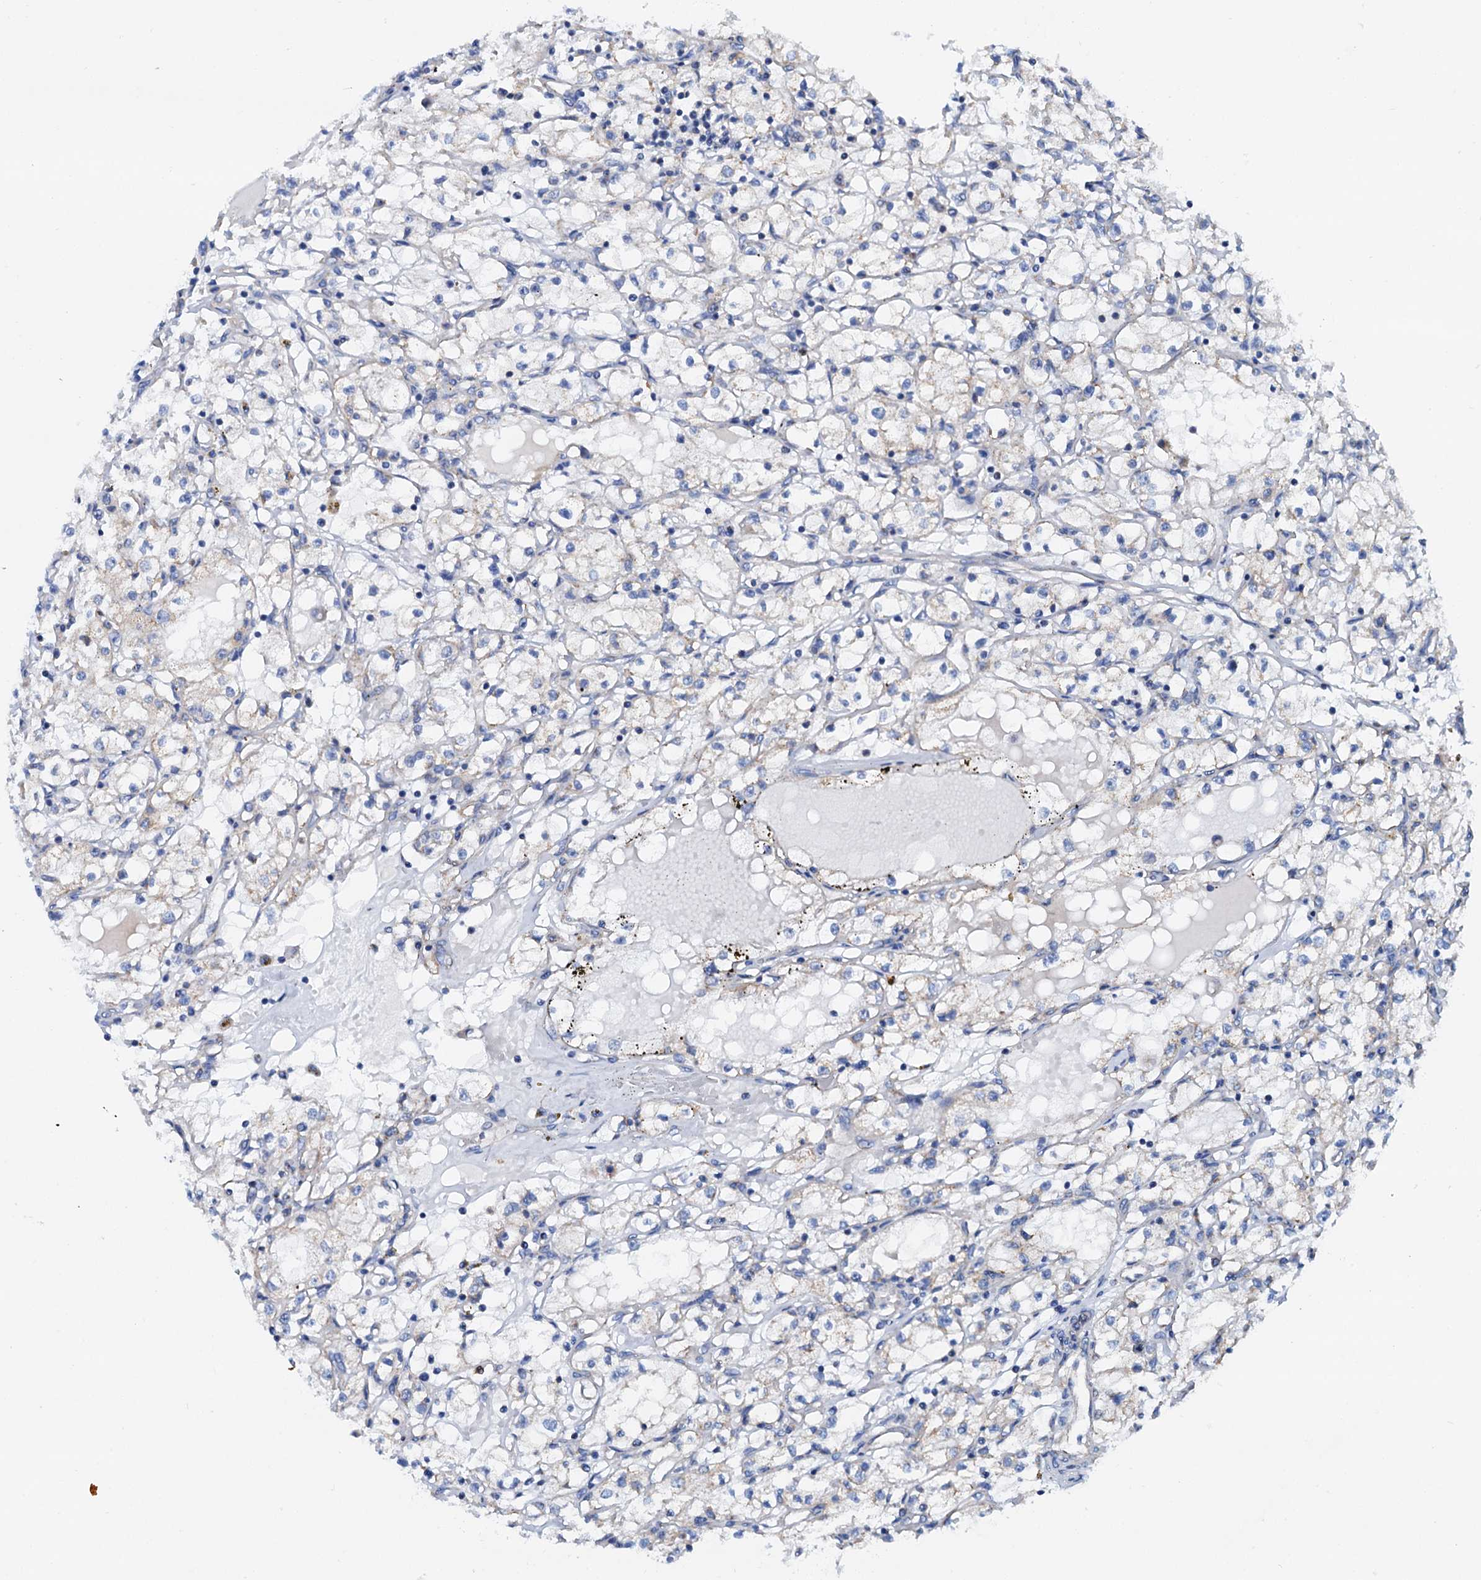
{"staining": {"intensity": "negative", "quantity": "none", "location": "none"}, "tissue": "renal cancer", "cell_type": "Tumor cells", "image_type": "cancer", "snomed": [{"axis": "morphology", "description": "Adenocarcinoma, NOS"}, {"axis": "topography", "description": "Kidney"}], "caption": "Immunohistochemistry micrograph of neoplastic tissue: renal adenocarcinoma stained with DAB (3,3'-diaminobenzidine) reveals no significant protein staining in tumor cells. (DAB (3,3'-diaminobenzidine) immunohistochemistry (IHC), high magnification).", "gene": "RASSF9", "patient": {"sex": "male", "age": 56}}